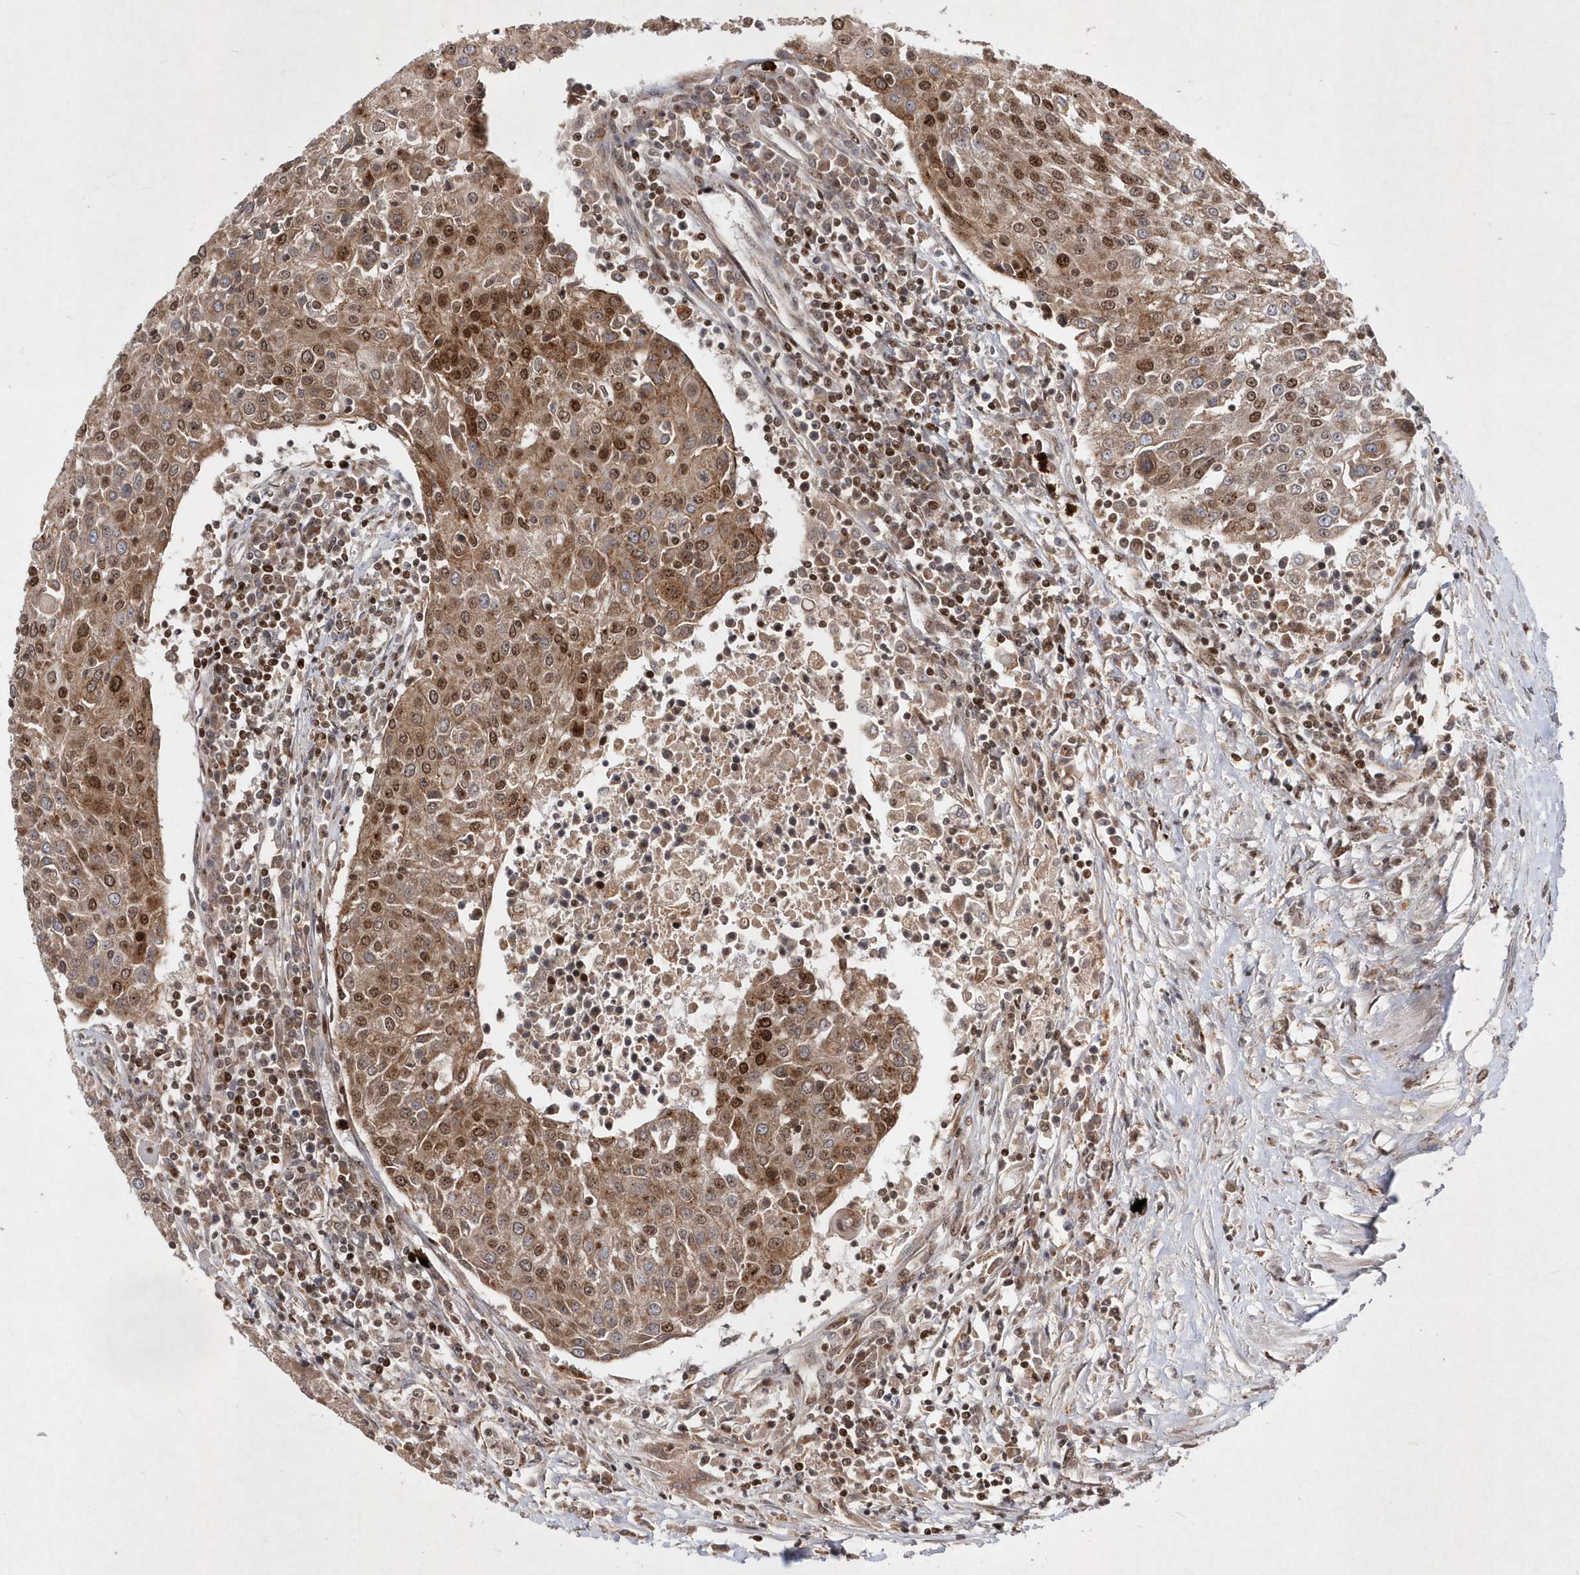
{"staining": {"intensity": "moderate", "quantity": ">75%", "location": "cytoplasmic/membranous,nuclear"}, "tissue": "urothelial cancer", "cell_type": "Tumor cells", "image_type": "cancer", "snomed": [{"axis": "morphology", "description": "Urothelial carcinoma, High grade"}, {"axis": "topography", "description": "Urinary bladder"}], "caption": "Immunohistochemical staining of human urothelial cancer shows medium levels of moderate cytoplasmic/membranous and nuclear positivity in about >75% of tumor cells. (Stains: DAB (3,3'-diaminobenzidine) in brown, nuclei in blue, Microscopy: brightfield microscopy at high magnification).", "gene": "SOWAHB", "patient": {"sex": "female", "age": 85}}